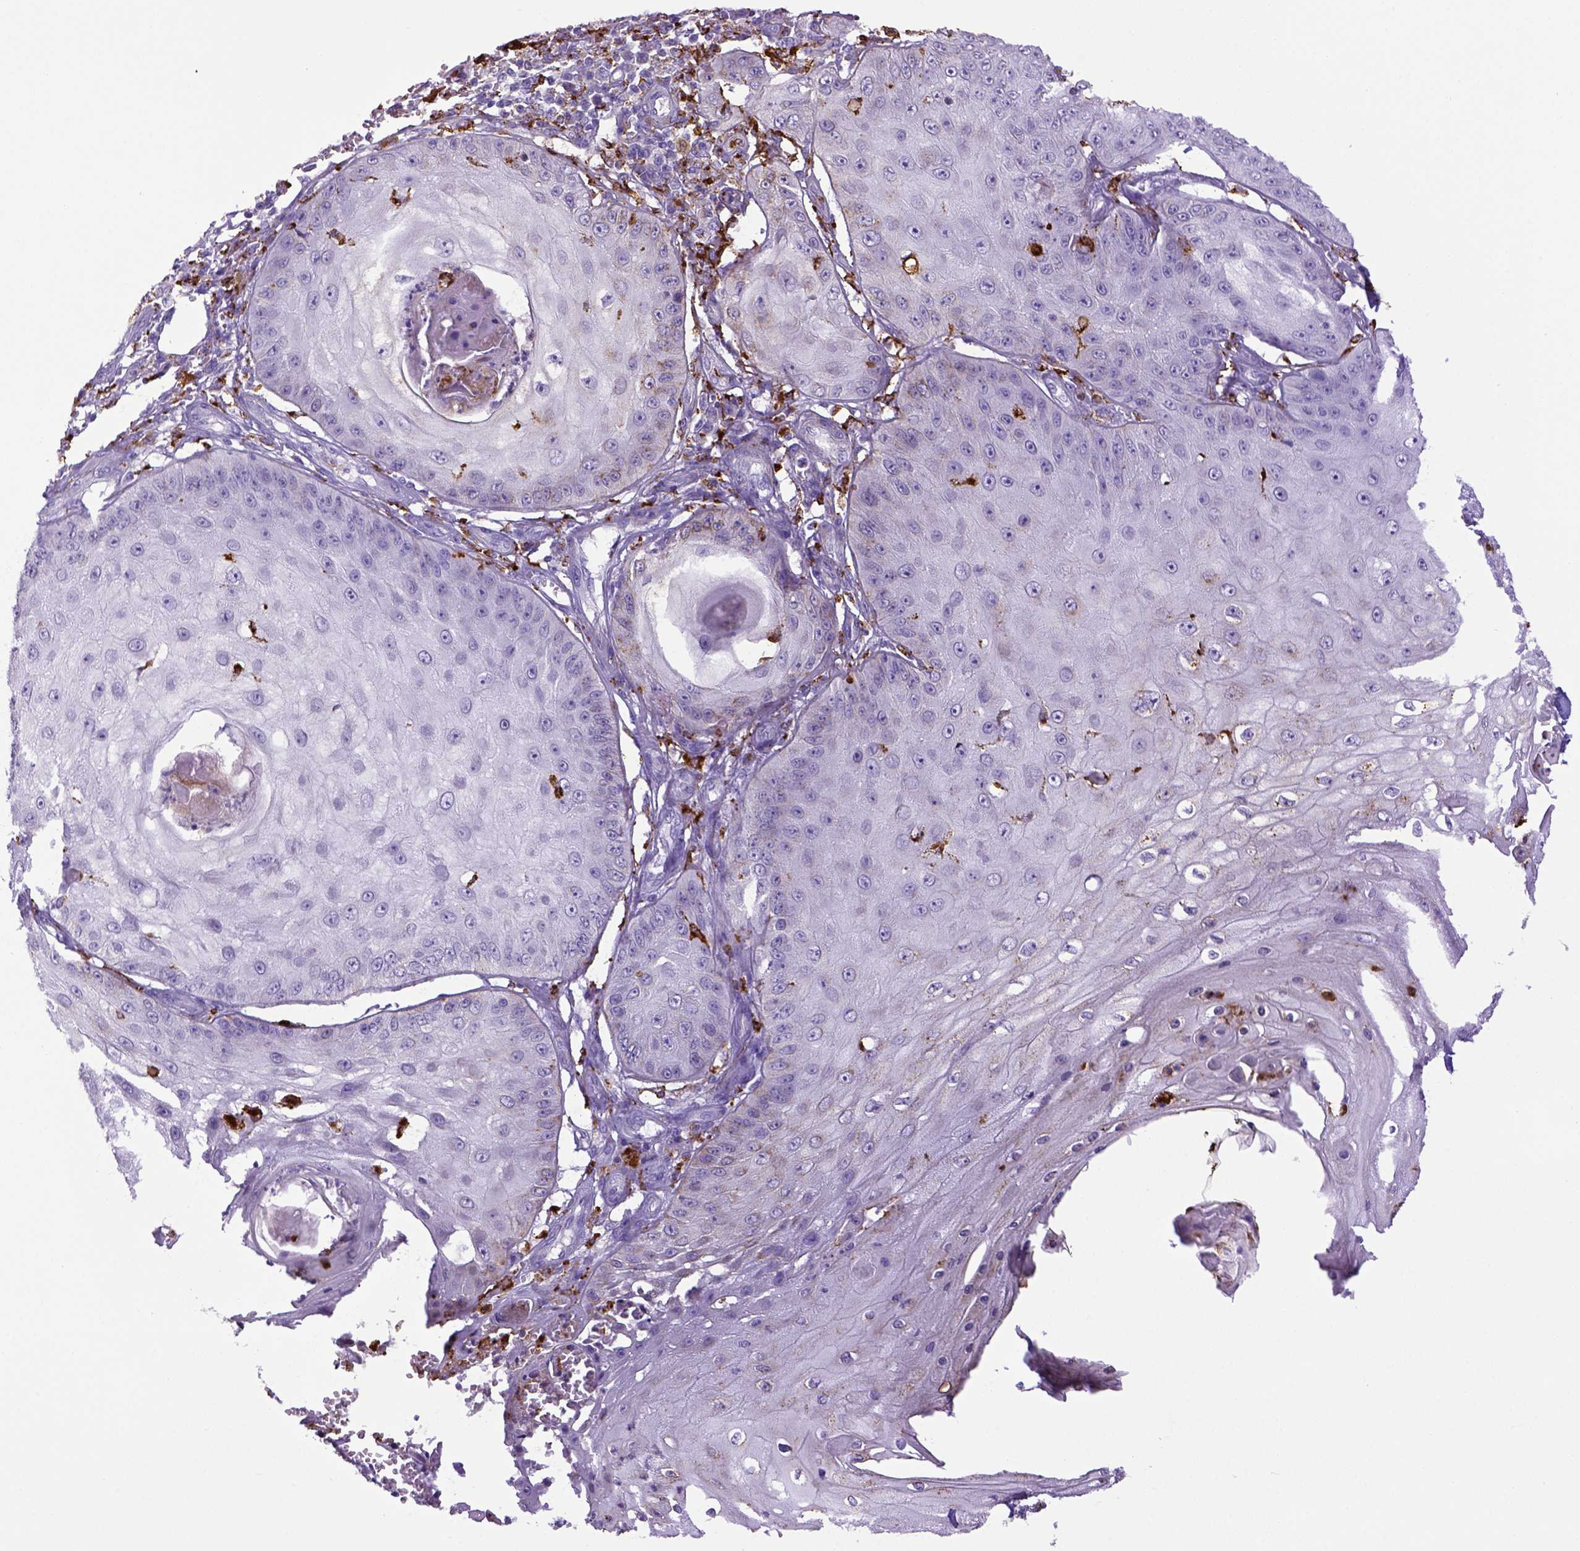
{"staining": {"intensity": "negative", "quantity": "none", "location": "none"}, "tissue": "skin cancer", "cell_type": "Tumor cells", "image_type": "cancer", "snomed": [{"axis": "morphology", "description": "Squamous cell carcinoma, NOS"}, {"axis": "topography", "description": "Skin"}], "caption": "Immunohistochemical staining of skin squamous cell carcinoma reveals no significant positivity in tumor cells.", "gene": "CD68", "patient": {"sex": "male", "age": 70}}